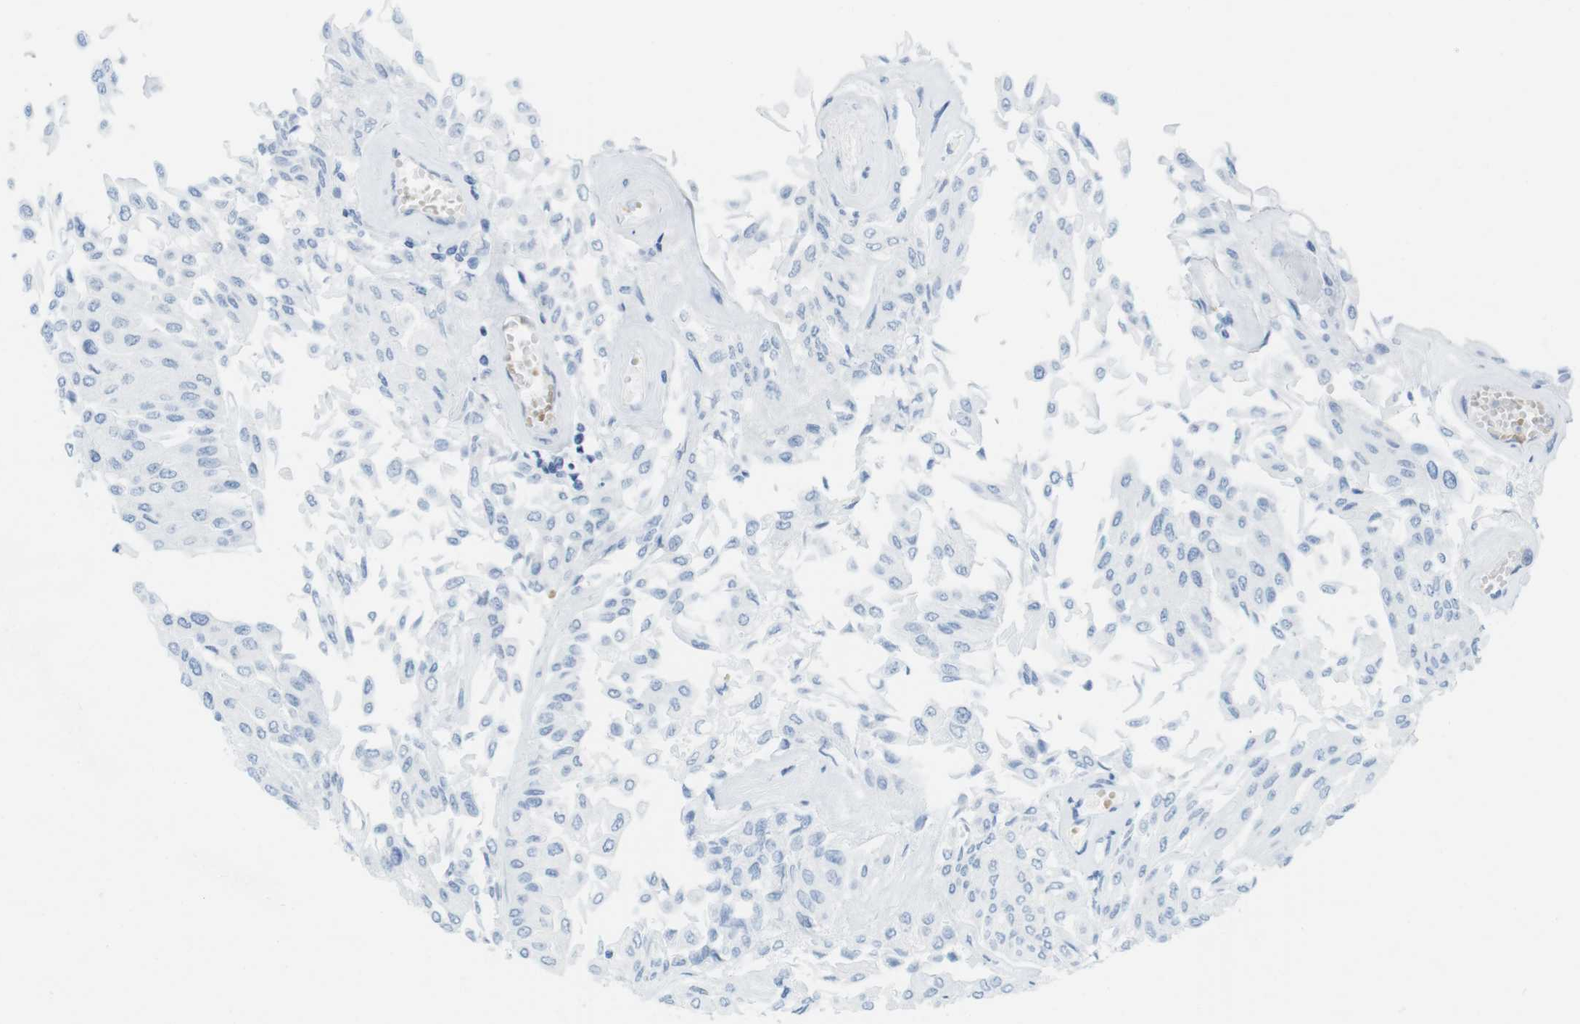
{"staining": {"intensity": "negative", "quantity": "none", "location": "none"}, "tissue": "urothelial cancer", "cell_type": "Tumor cells", "image_type": "cancer", "snomed": [{"axis": "morphology", "description": "Urothelial carcinoma, Low grade"}, {"axis": "topography", "description": "Urinary bladder"}], "caption": "Immunohistochemistry (IHC) of human urothelial cancer reveals no positivity in tumor cells.", "gene": "TNNT2", "patient": {"sex": "male", "age": 67}}